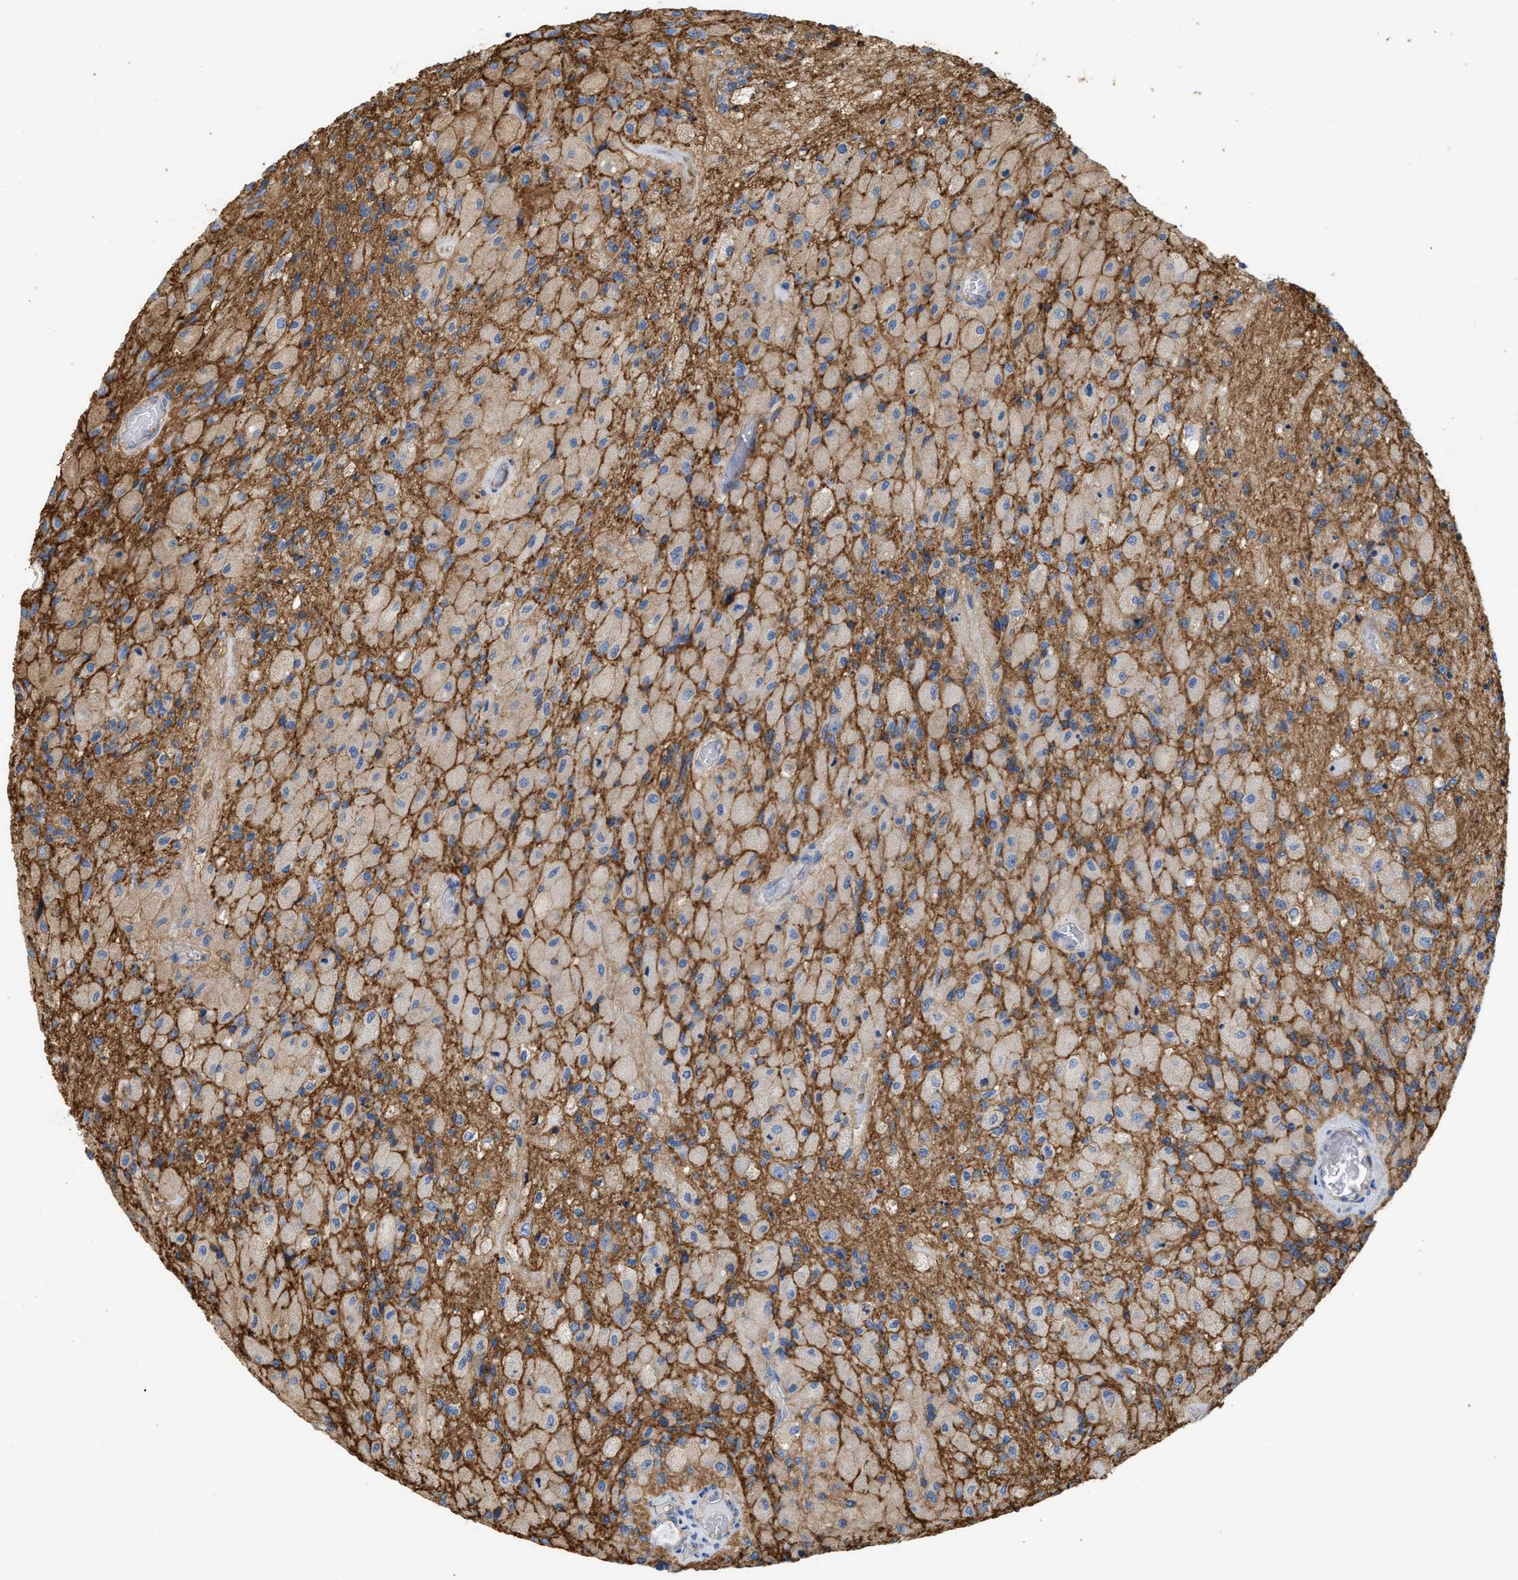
{"staining": {"intensity": "weak", "quantity": "25%-75%", "location": "cytoplasmic/membranous"}, "tissue": "glioma", "cell_type": "Tumor cells", "image_type": "cancer", "snomed": [{"axis": "morphology", "description": "Normal tissue, NOS"}, {"axis": "morphology", "description": "Glioma, malignant, High grade"}, {"axis": "topography", "description": "Cerebral cortex"}], "caption": "A brown stain labels weak cytoplasmic/membranous expression of a protein in human malignant glioma (high-grade) tumor cells. (Stains: DAB (3,3'-diaminobenzidine) in brown, nuclei in blue, Microscopy: brightfield microscopy at high magnification).", "gene": "GNB4", "patient": {"sex": "male", "age": 77}}